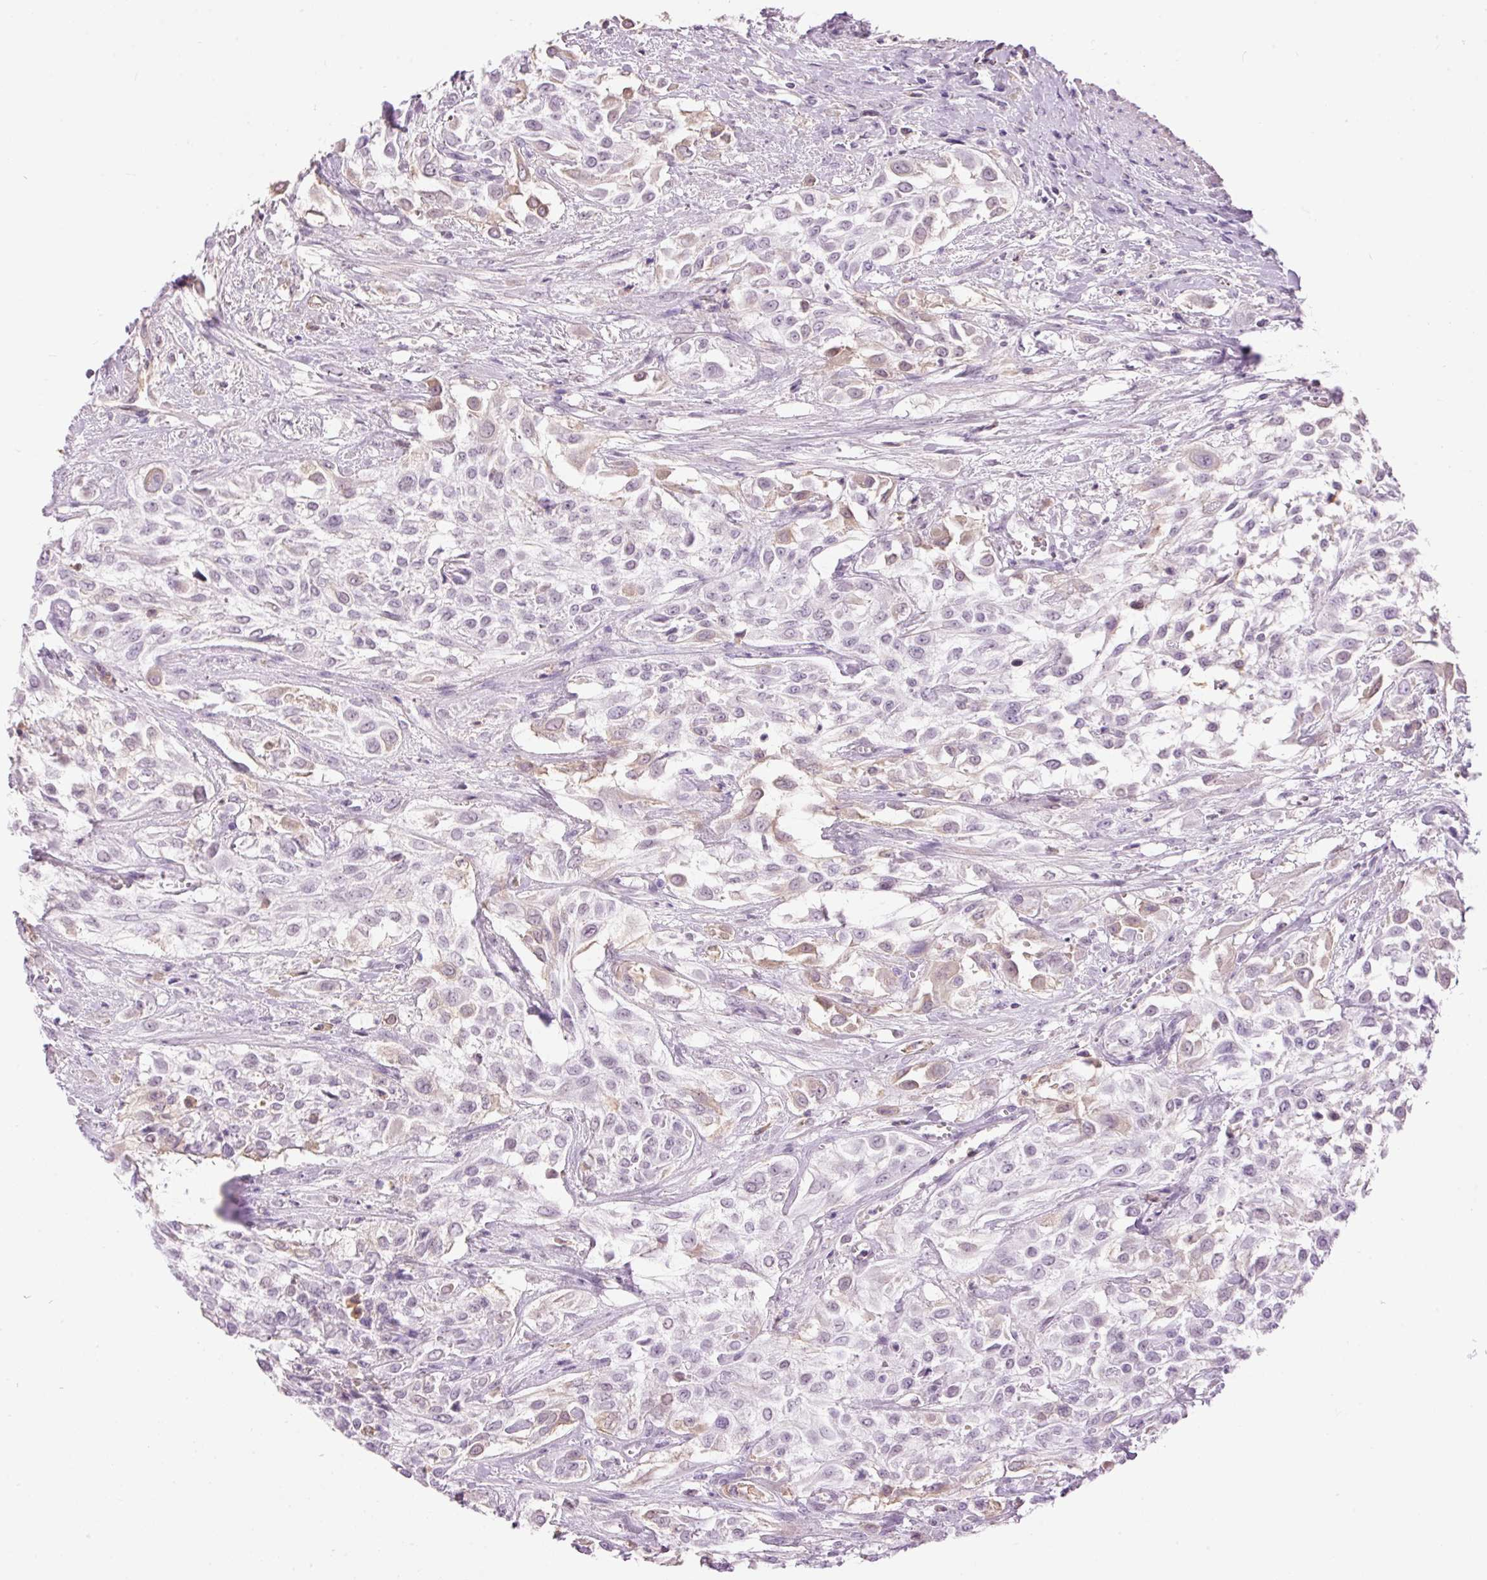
{"staining": {"intensity": "weak", "quantity": "<25%", "location": "cytoplasmic/membranous"}, "tissue": "urothelial cancer", "cell_type": "Tumor cells", "image_type": "cancer", "snomed": [{"axis": "morphology", "description": "Urothelial carcinoma, High grade"}, {"axis": "topography", "description": "Urinary bladder"}], "caption": "This is an IHC image of urothelial cancer. There is no staining in tumor cells.", "gene": "PRPF38B", "patient": {"sex": "male", "age": 57}}